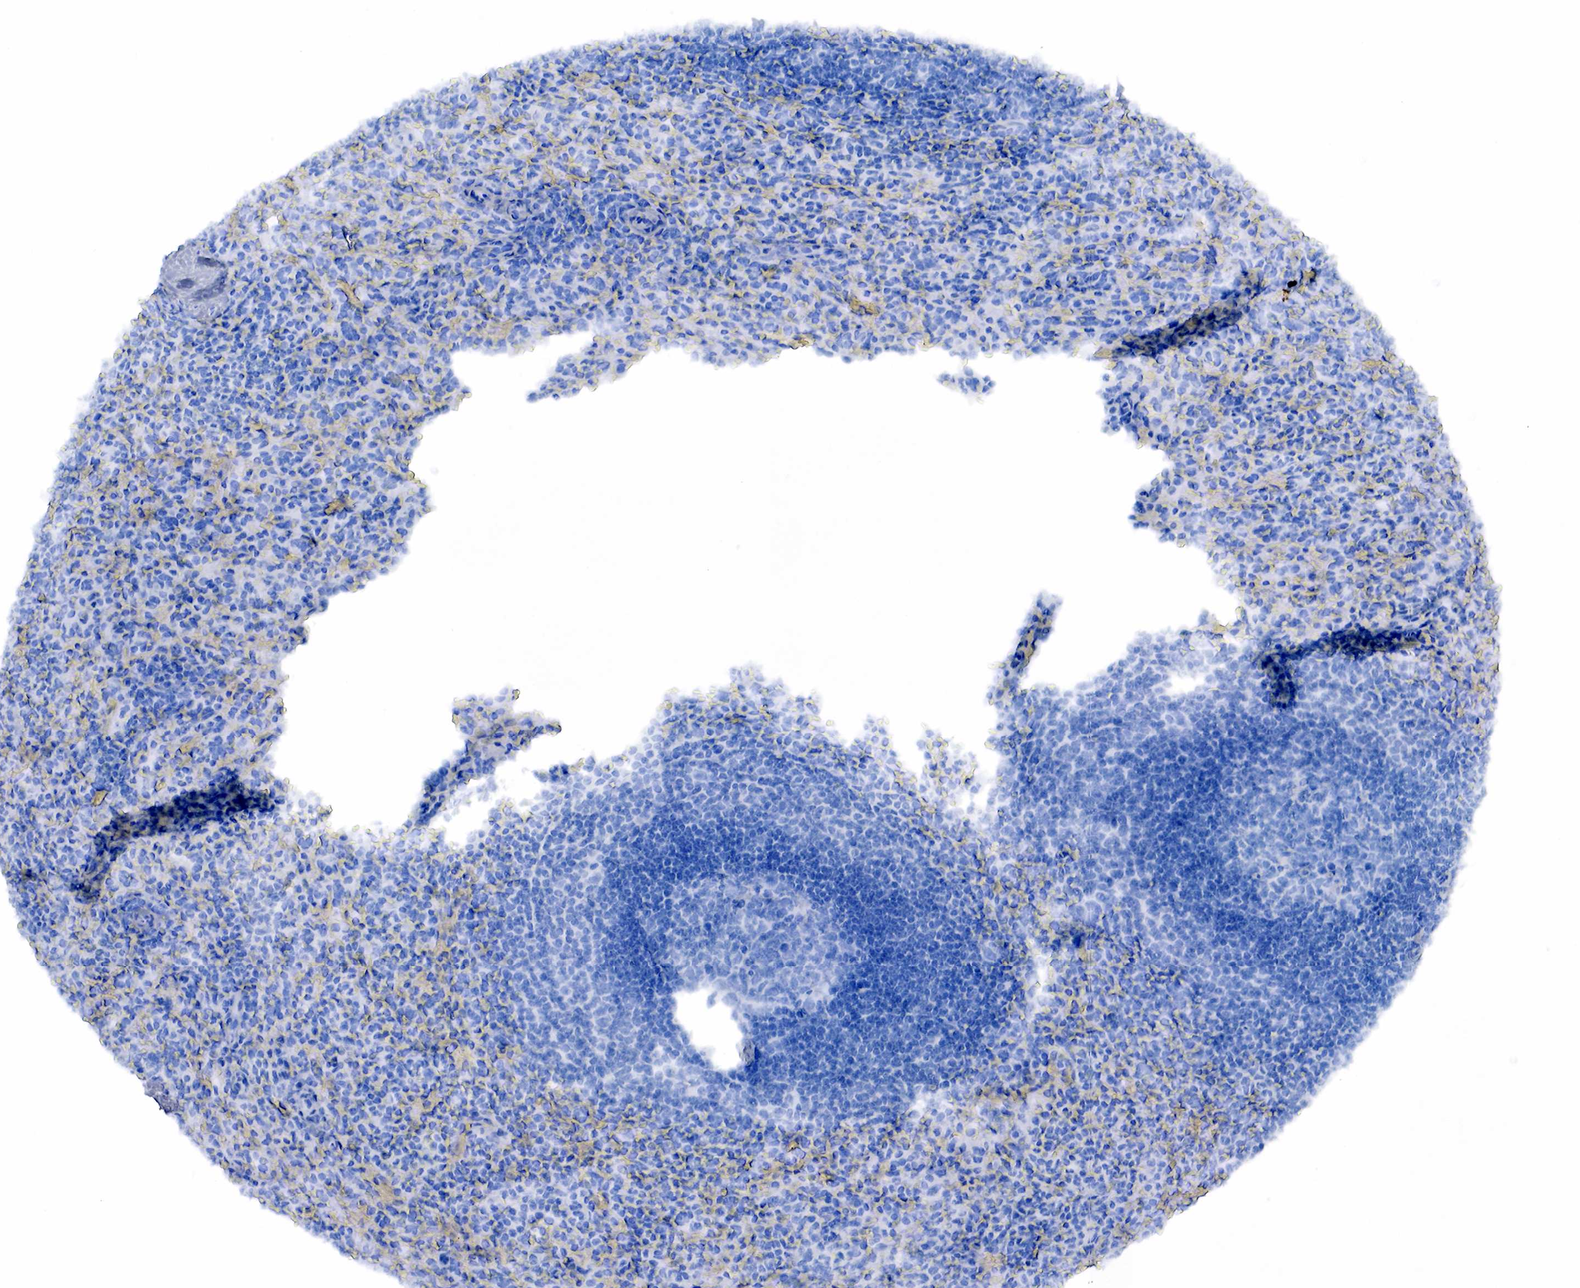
{"staining": {"intensity": "negative", "quantity": "none", "location": "none"}, "tissue": "spleen", "cell_type": "Cells in red pulp", "image_type": "normal", "snomed": [{"axis": "morphology", "description": "Normal tissue, NOS"}, {"axis": "topography", "description": "Spleen"}], "caption": "This is a histopathology image of immunohistochemistry (IHC) staining of normal spleen, which shows no expression in cells in red pulp. (Stains: DAB (3,3'-diaminobenzidine) immunohistochemistry with hematoxylin counter stain, Microscopy: brightfield microscopy at high magnification).", "gene": "KRT19", "patient": {"sex": "female", "age": 21}}